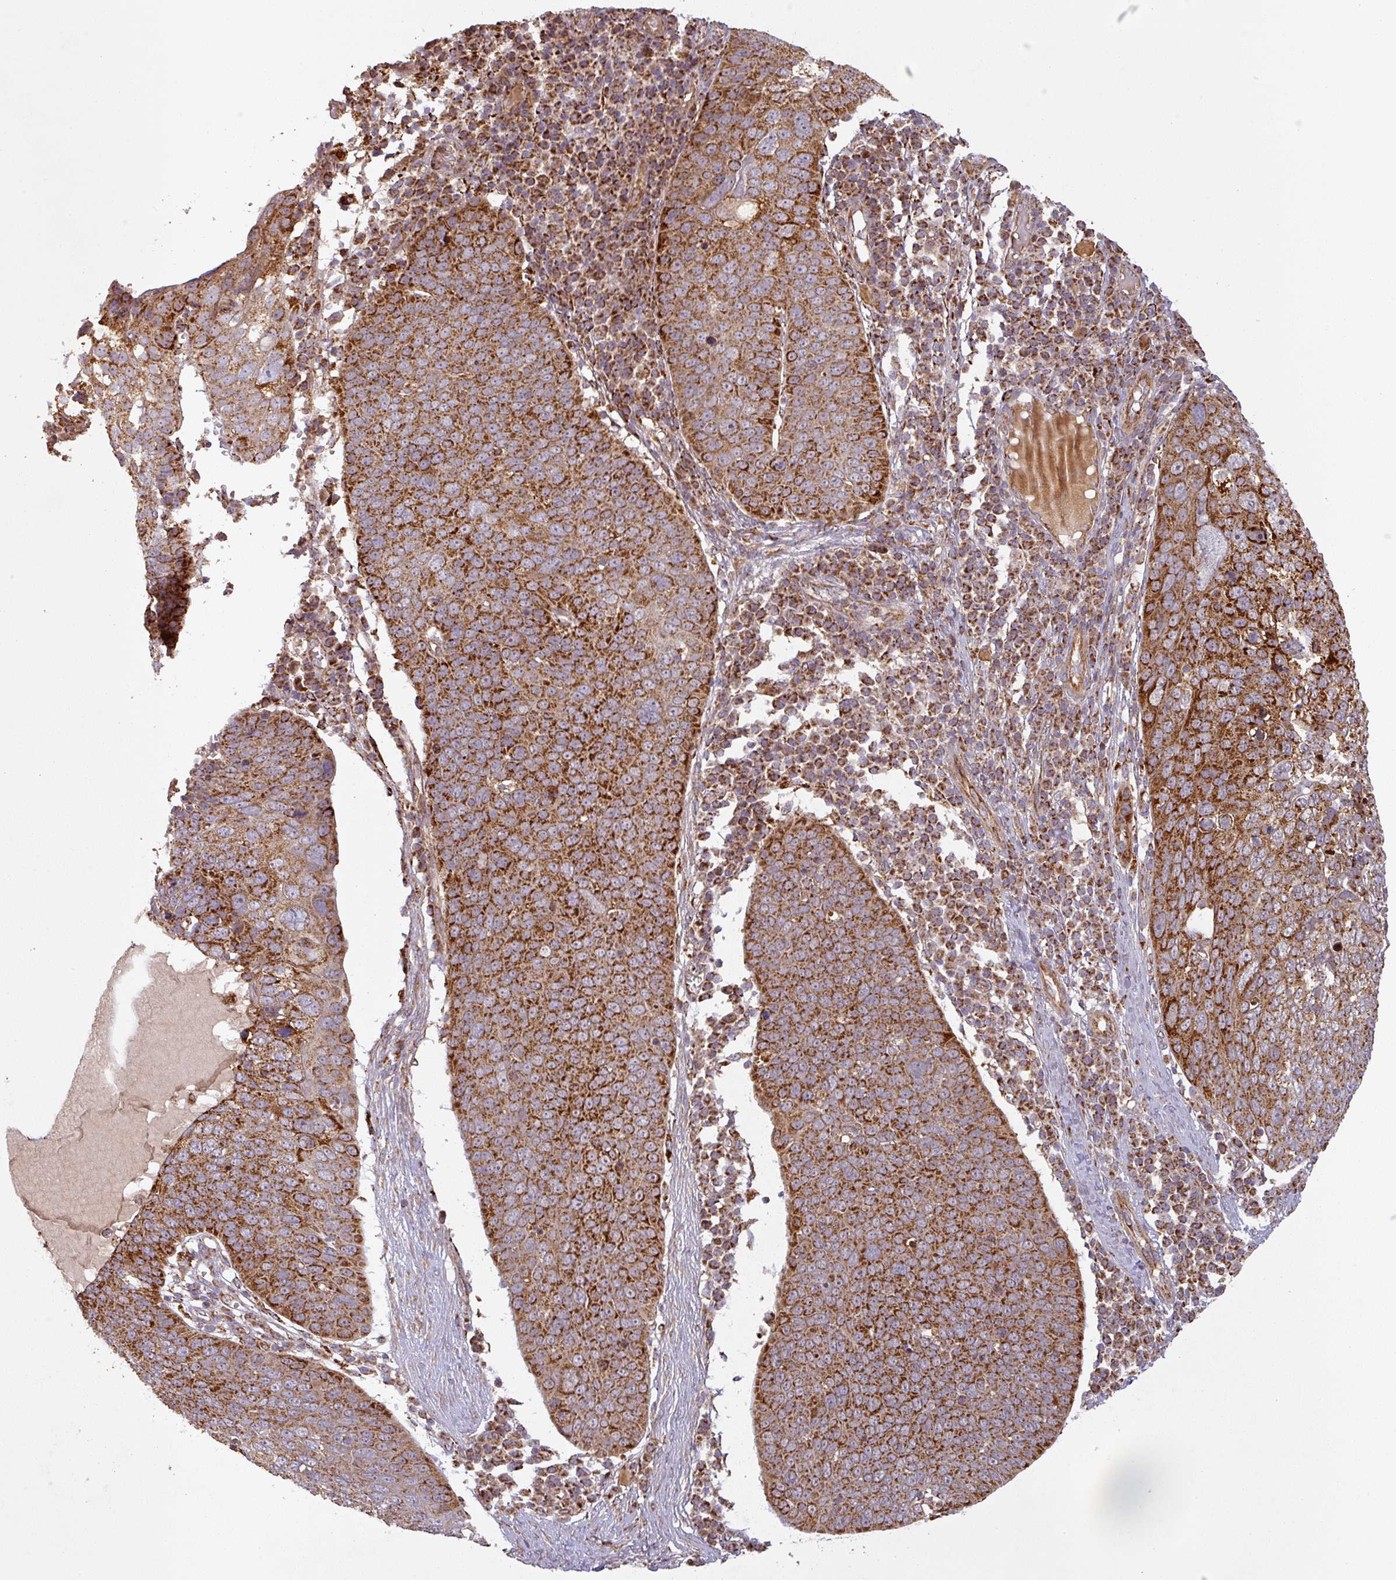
{"staining": {"intensity": "strong", "quantity": ">75%", "location": "cytoplasmic/membranous"}, "tissue": "skin cancer", "cell_type": "Tumor cells", "image_type": "cancer", "snomed": [{"axis": "morphology", "description": "Squamous cell carcinoma, NOS"}, {"axis": "topography", "description": "Skin"}], "caption": "A micrograph of human skin cancer stained for a protein exhibits strong cytoplasmic/membranous brown staining in tumor cells. The staining is performed using DAB brown chromogen to label protein expression. The nuclei are counter-stained blue using hematoxylin.", "gene": "GPD2", "patient": {"sex": "male", "age": 71}}